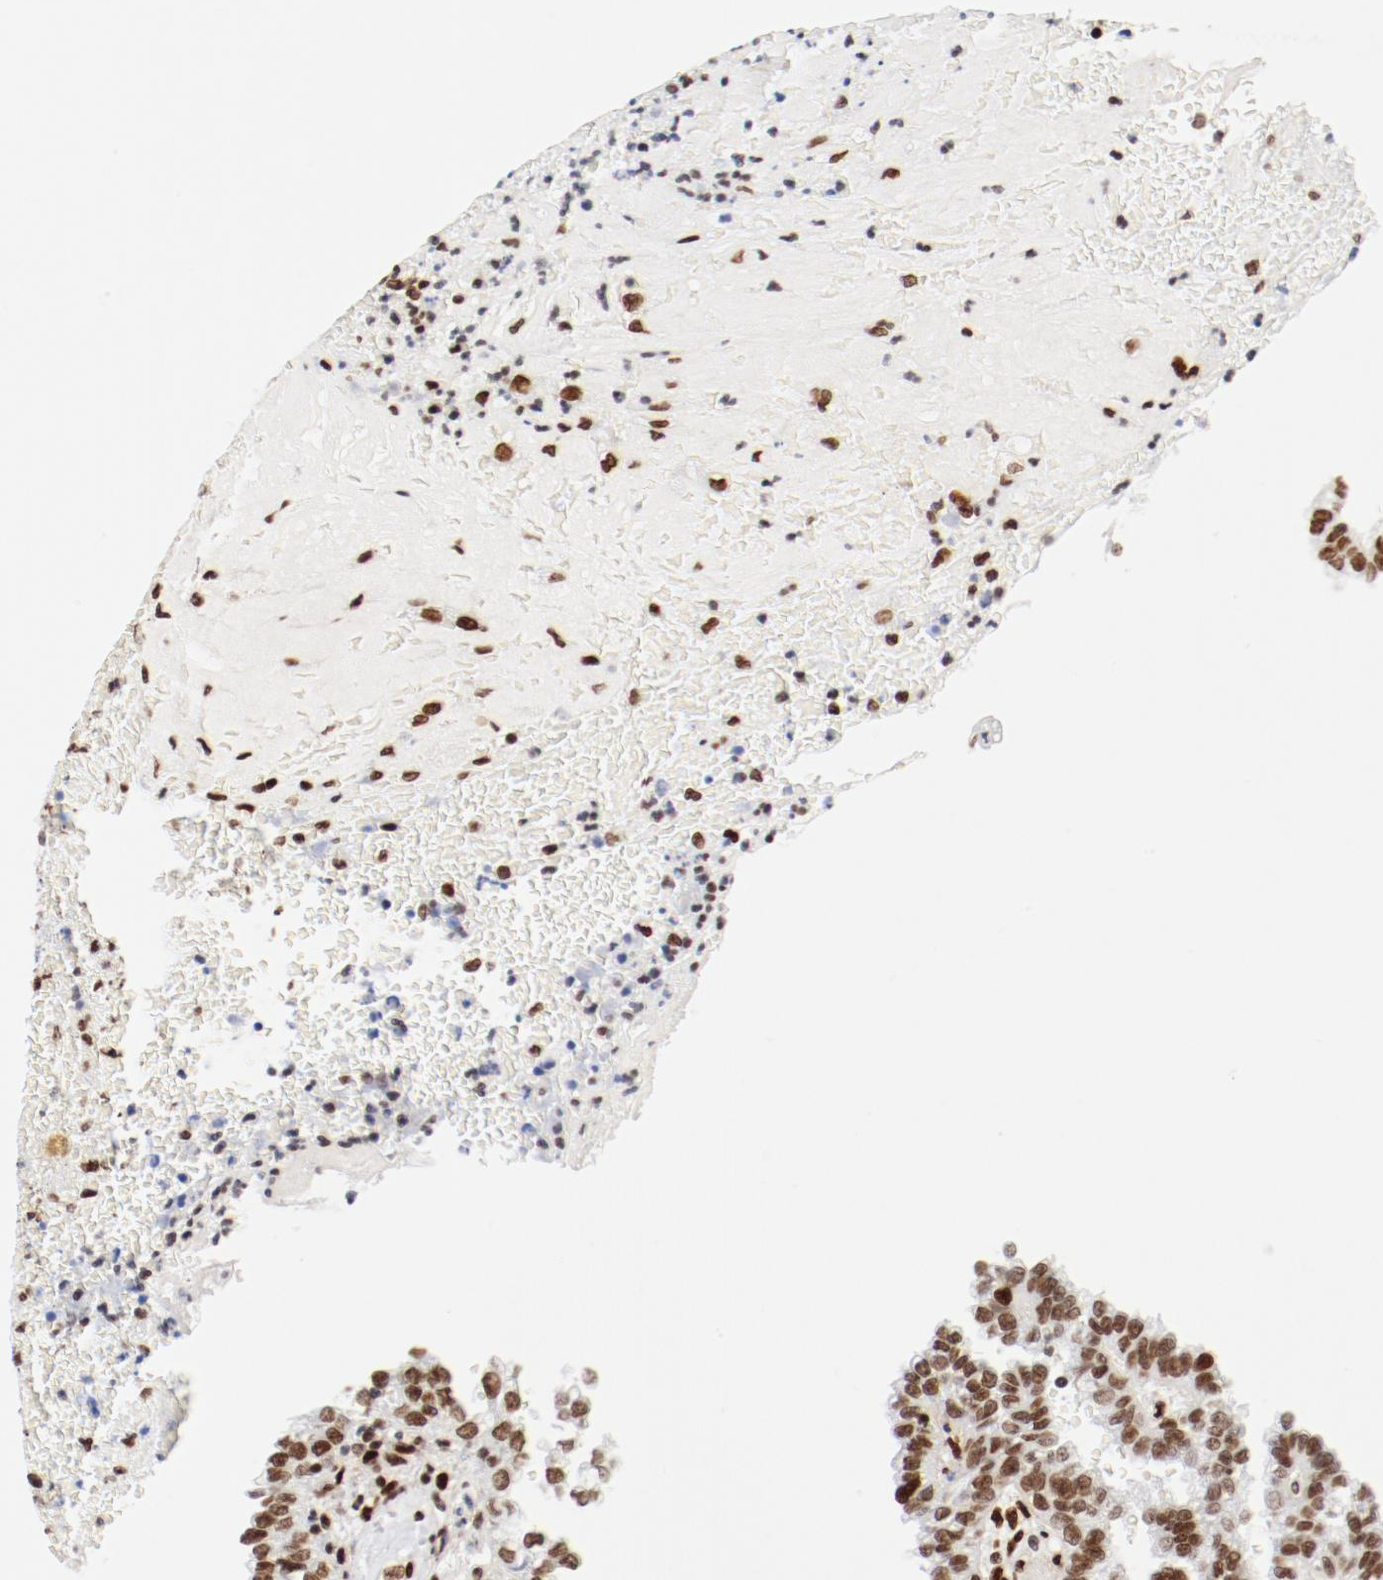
{"staining": {"intensity": "moderate", "quantity": "25%-75%", "location": "nuclear"}, "tissue": "renal cancer", "cell_type": "Tumor cells", "image_type": "cancer", "snomed": [{"axis": "morphology", "description": "Inflammation, NOS"}, {"axis": "morphology", "description": "Adenocarcinoma, NOS"}, {"axis": "topography", "description": "Kidney"}], "caption": "Renal adenocarcinoma tissue displays moderate nuclear staining in approximately 25%-75% of tumor cells, visualized by immunohistochemistry. (IHC, brightfield microscopy, high magnification).", "gene": "CTBP1", "patient": {"sex": "male", "age": 68}}